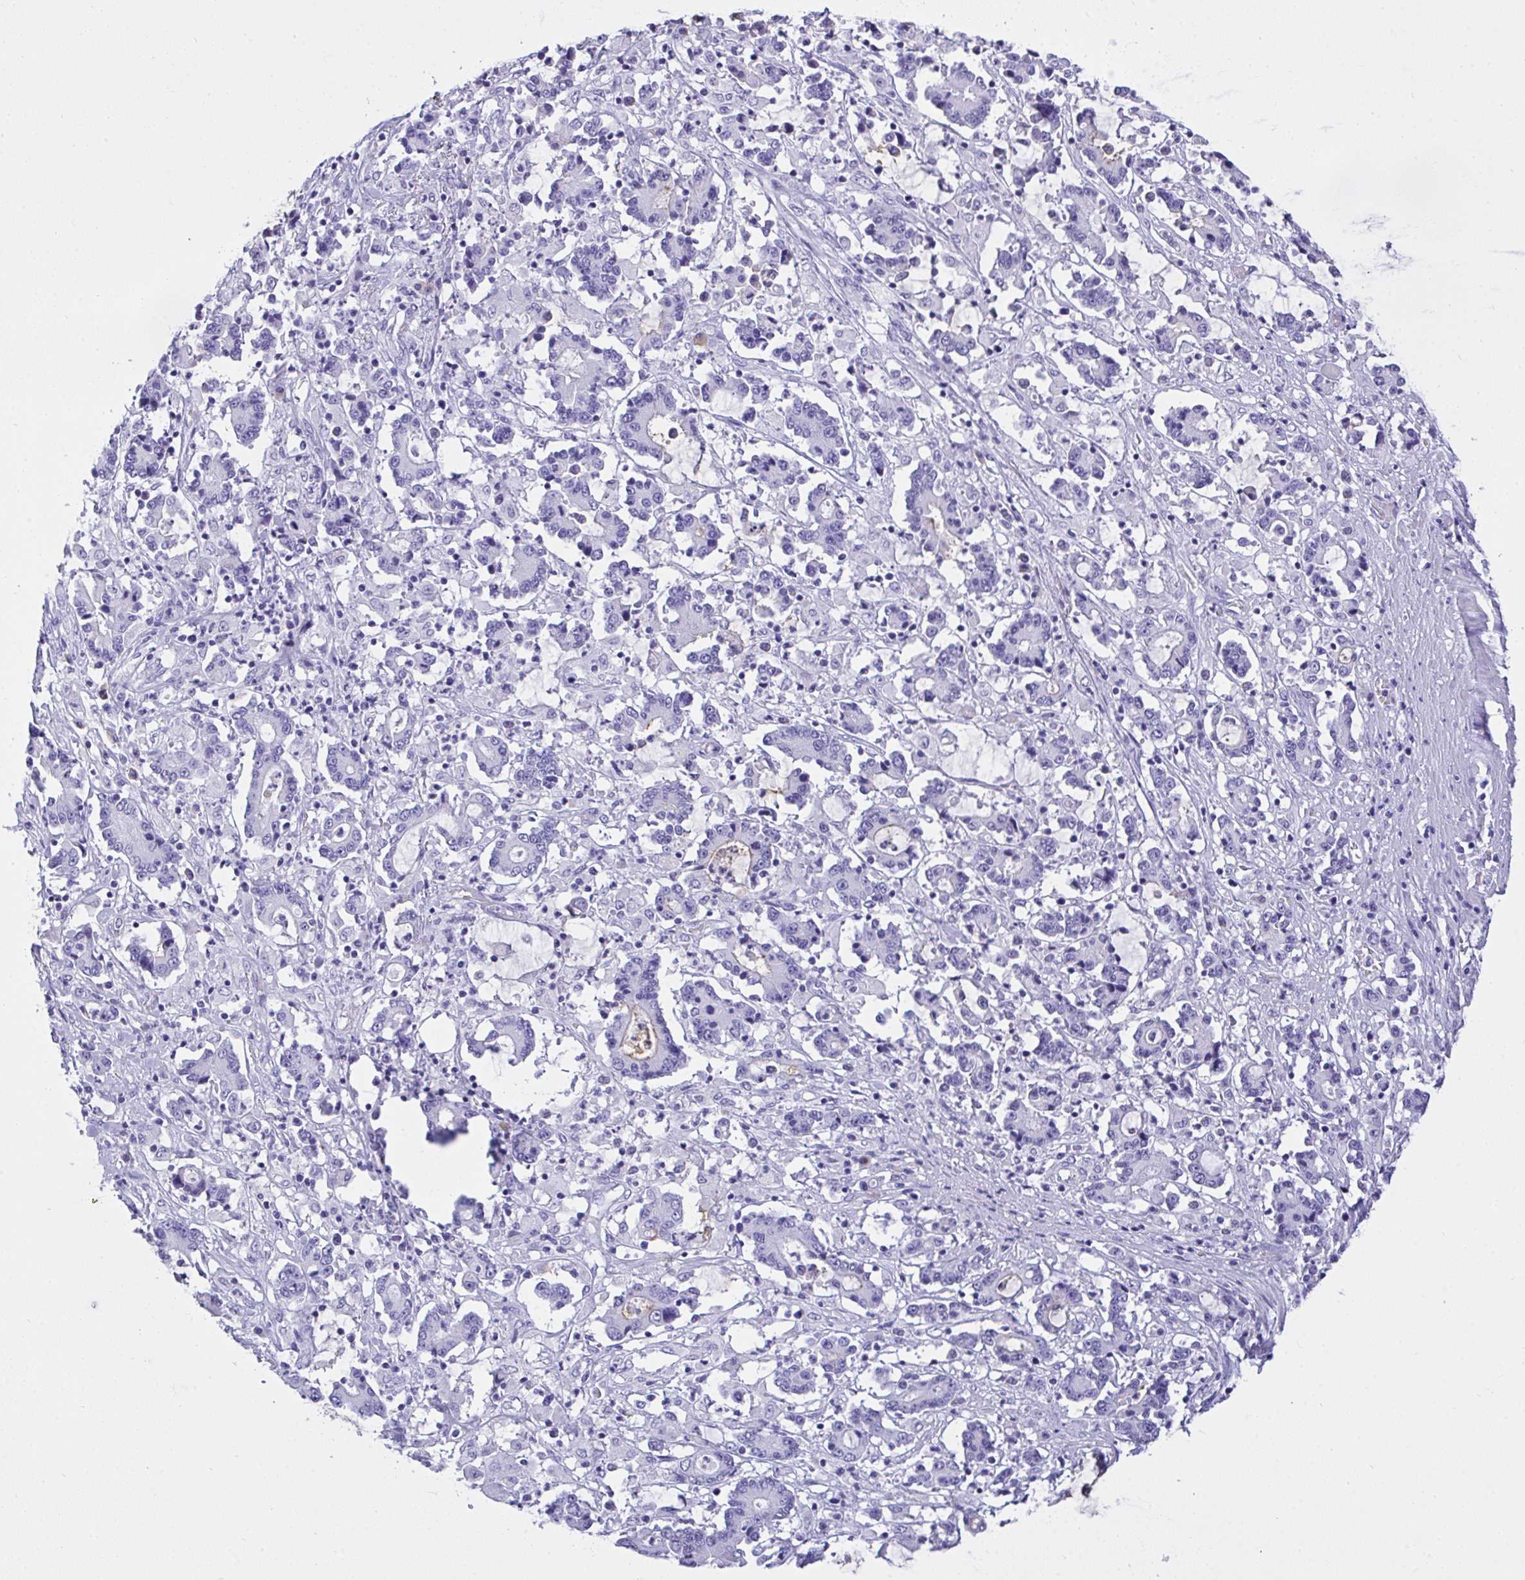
{"staining": {"intensity": "negative", "quantity": "none", "location": "none"}, "tissue": "stomach cancer", "cell_type": "Tumor cells", "image_type": "cancer", "snomed": [{"axis": "morphology", "description": "Adenocarcinoma, NOS"}, {"axis": "topography", "description": "Stomach, upper"}], "caption": "DAB immunohistochemical staining of human stomach cancer exhibits no significant staining in tumor cells. The staining is performed using DAB (3,3'-diaminobenzidine) brown chromogen with nuclei counter-stained in using hematoxylin.", "gene": "AKR1D1", "patient": {"sex": "male", "age": 68}}